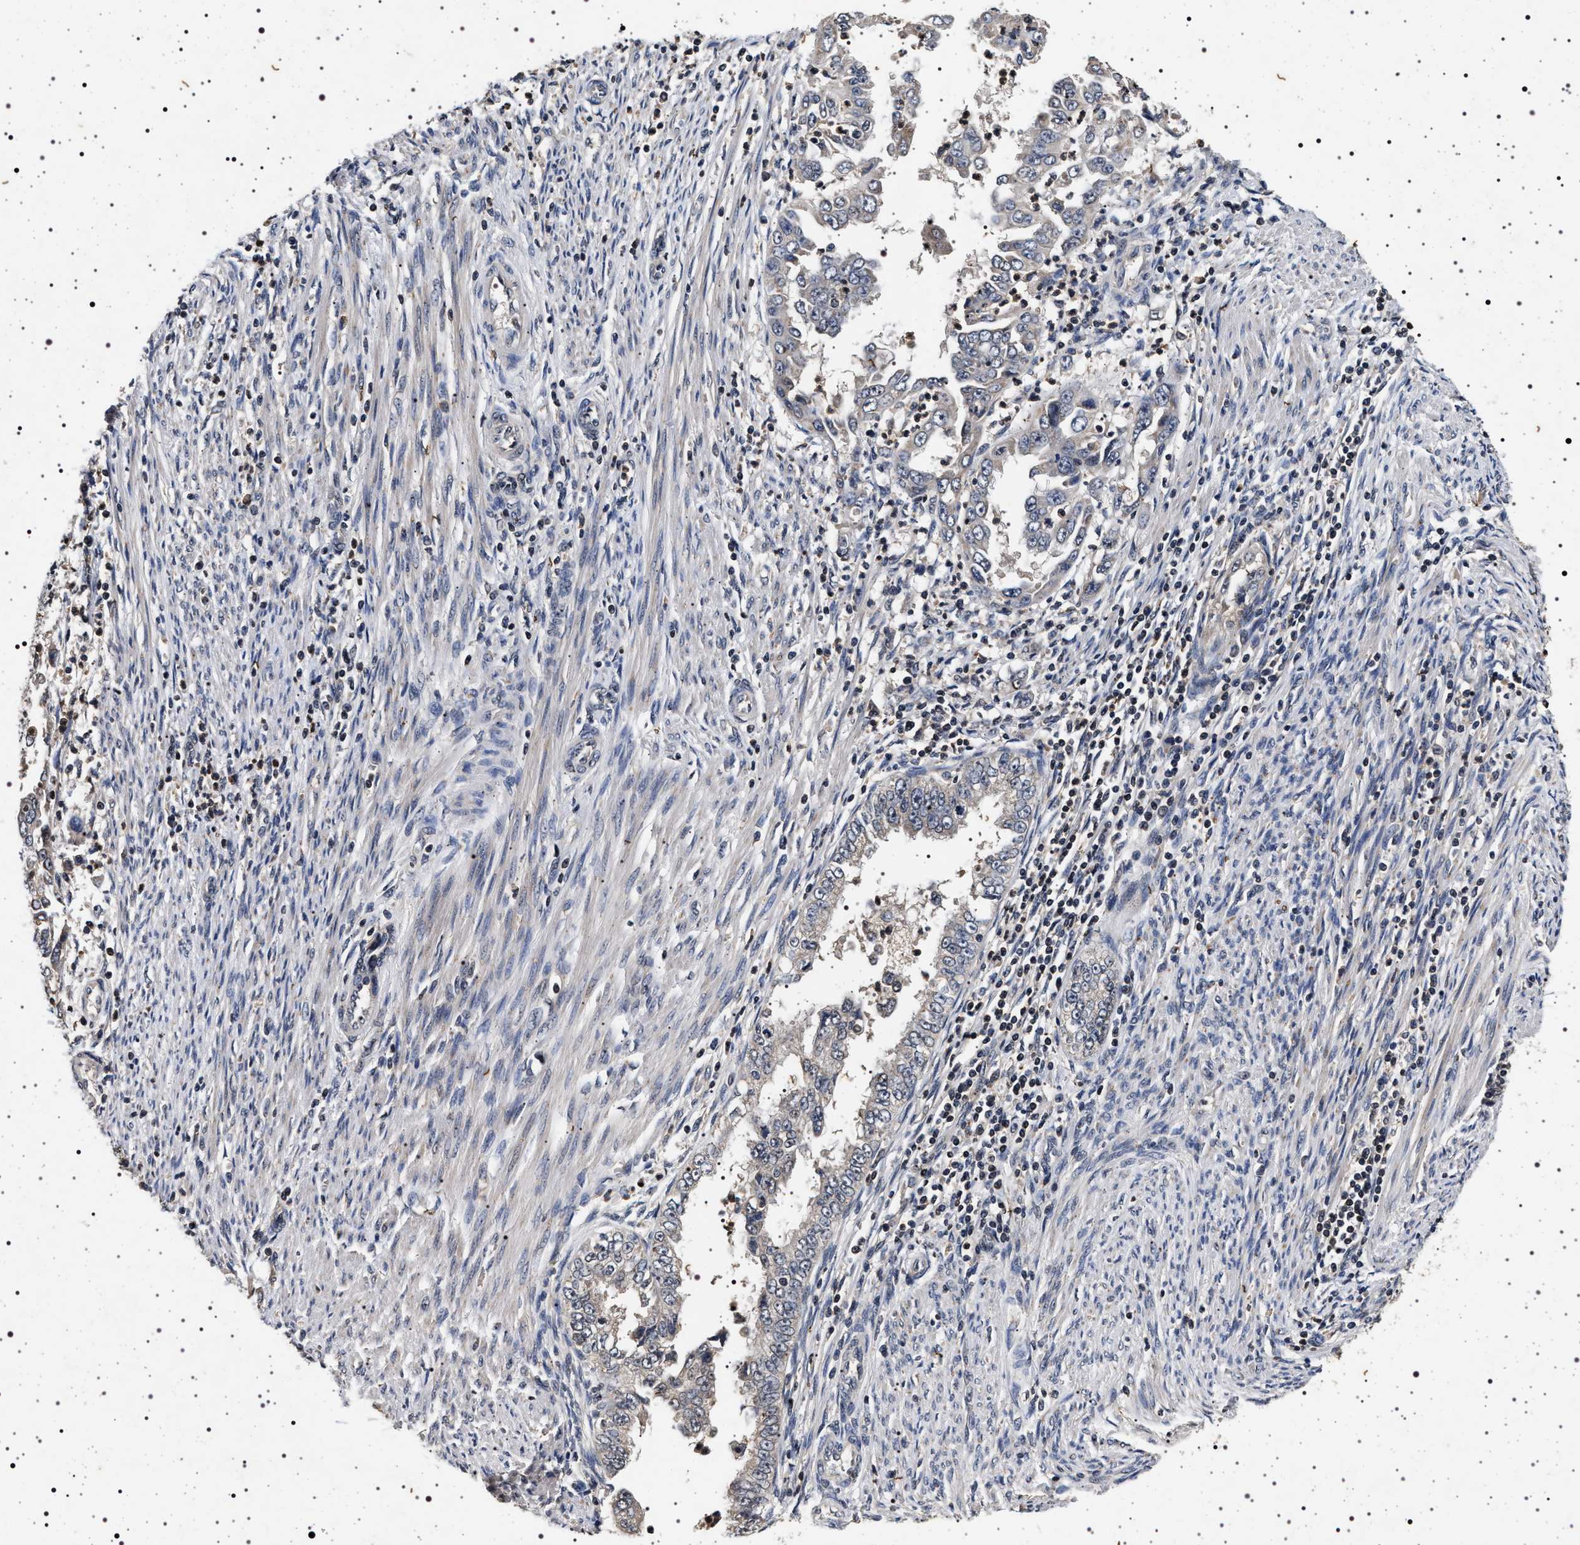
{"staining": {"intensity": "weak", "quantity": "<25%", "location": "cytoplasmic/membranous"}, "tissue": "endometrial cancer", "cell_type": "Tumor cells", "image_type": "cancer", "snomed": [{"axis": "morphology", "description": "Adenocarcinoma, NOS"}, {"axis": "topography", "description": "Endometrium"}], "caption": "High magnification brightfield microscopy of endometrial cancer (adenocarcinoma) stained with DAB (brown) and counterstained with hematoxylin (blue): tumor cells show no significant expression.", "gene": "CDKN1B", "patient": {"sex": "female", "age": 85}}